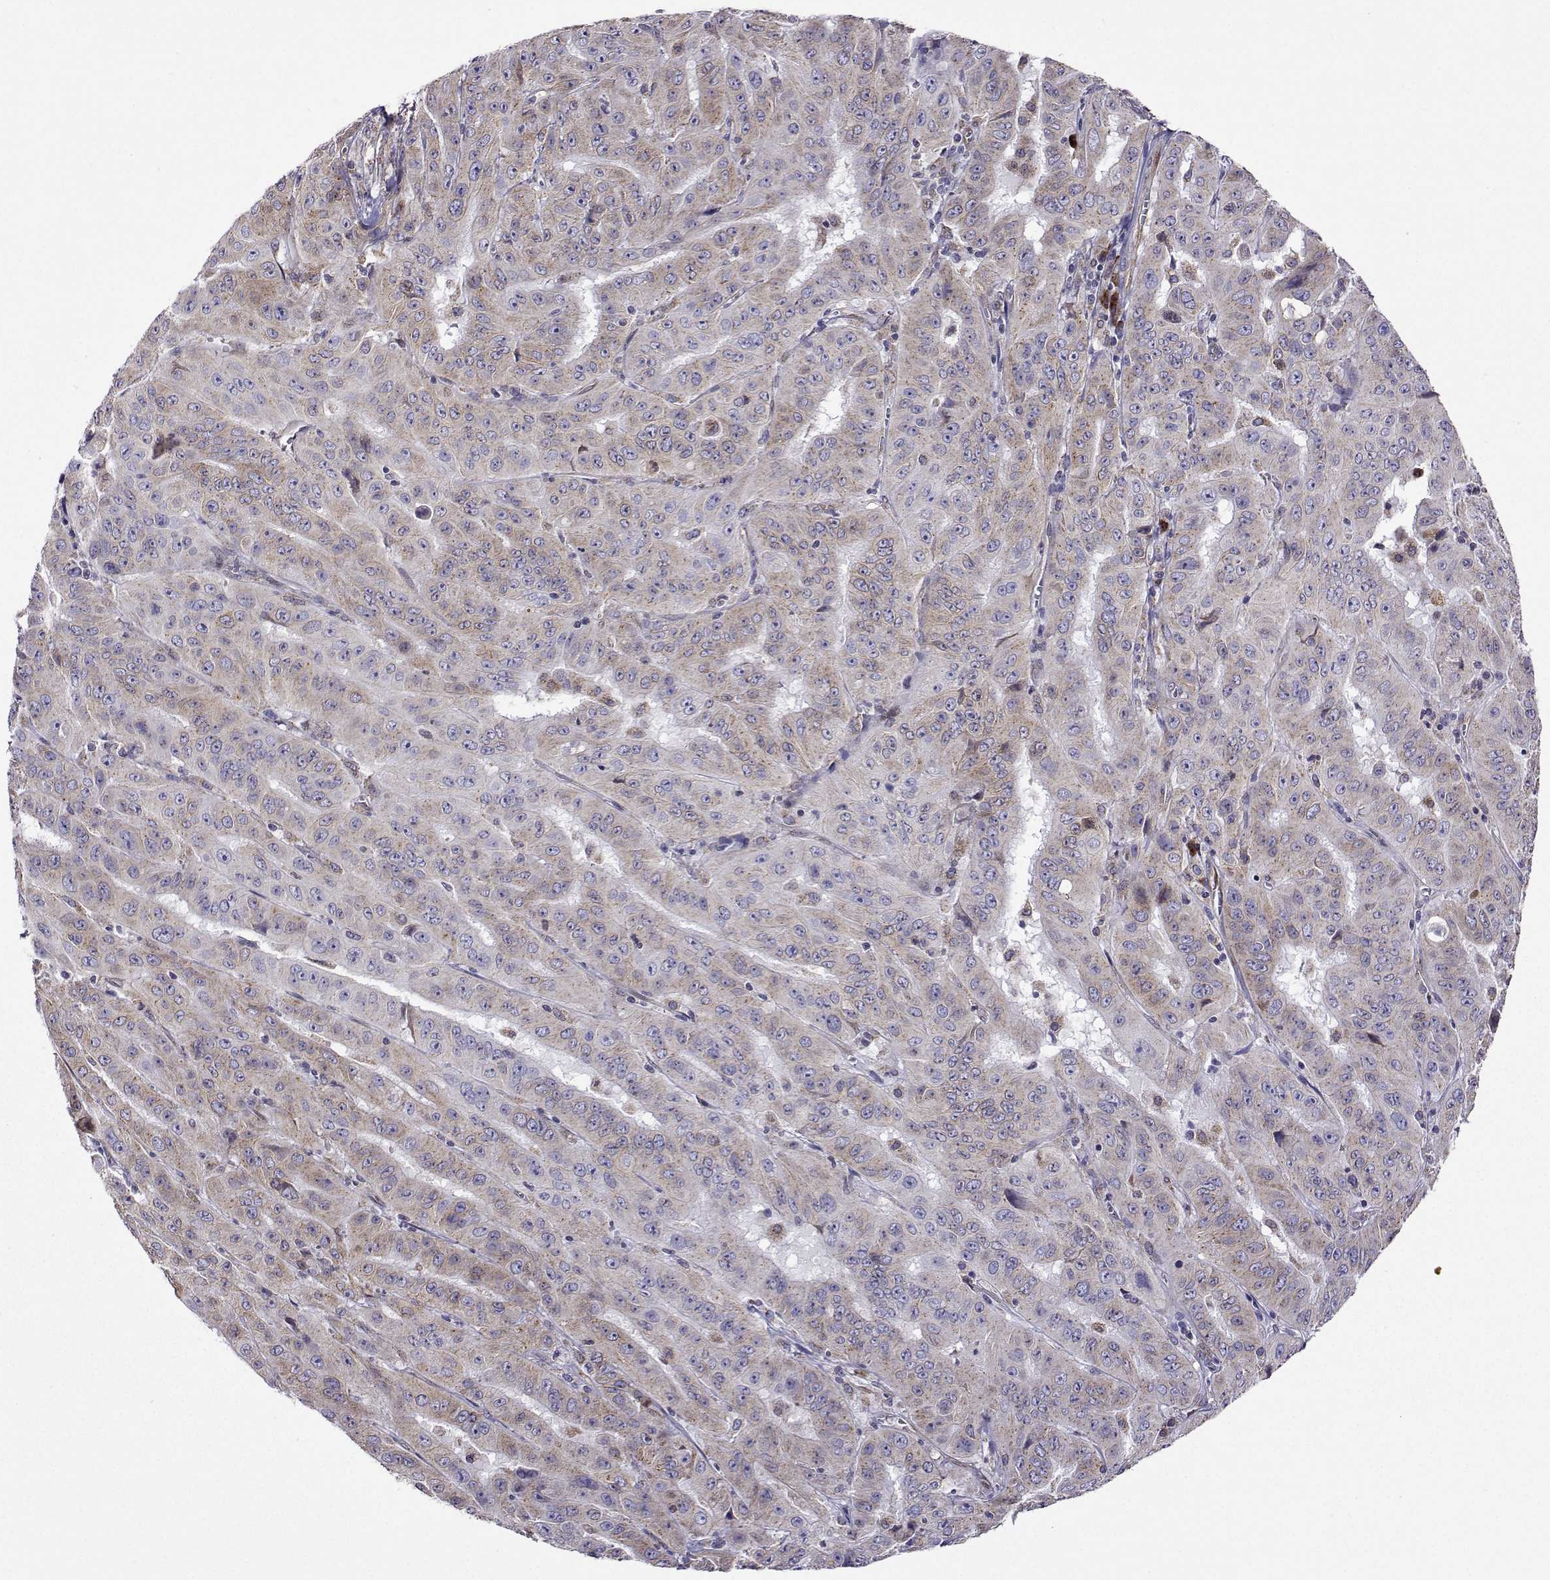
{"staining": {"intensity": "weak", "quantity": "<25%", "location": "cytoplasmic/membranous"}, "tissue": "pancreatic cancer", "cell_type": "Tumor cells", "image_type": "cancer", "snomed": [{"axis": "morphology", "description": "Adenocarcinoma, NOS"}, {"axis": "topography", "description": "Pancreas"}], "caption": "Immunohistochemistry (IHC) of adenocarcinoma (pancreatic) shows no staining in tumor cells.", "gene": "PGRMC2", "patient": {"sex": "male", "age": 63}}